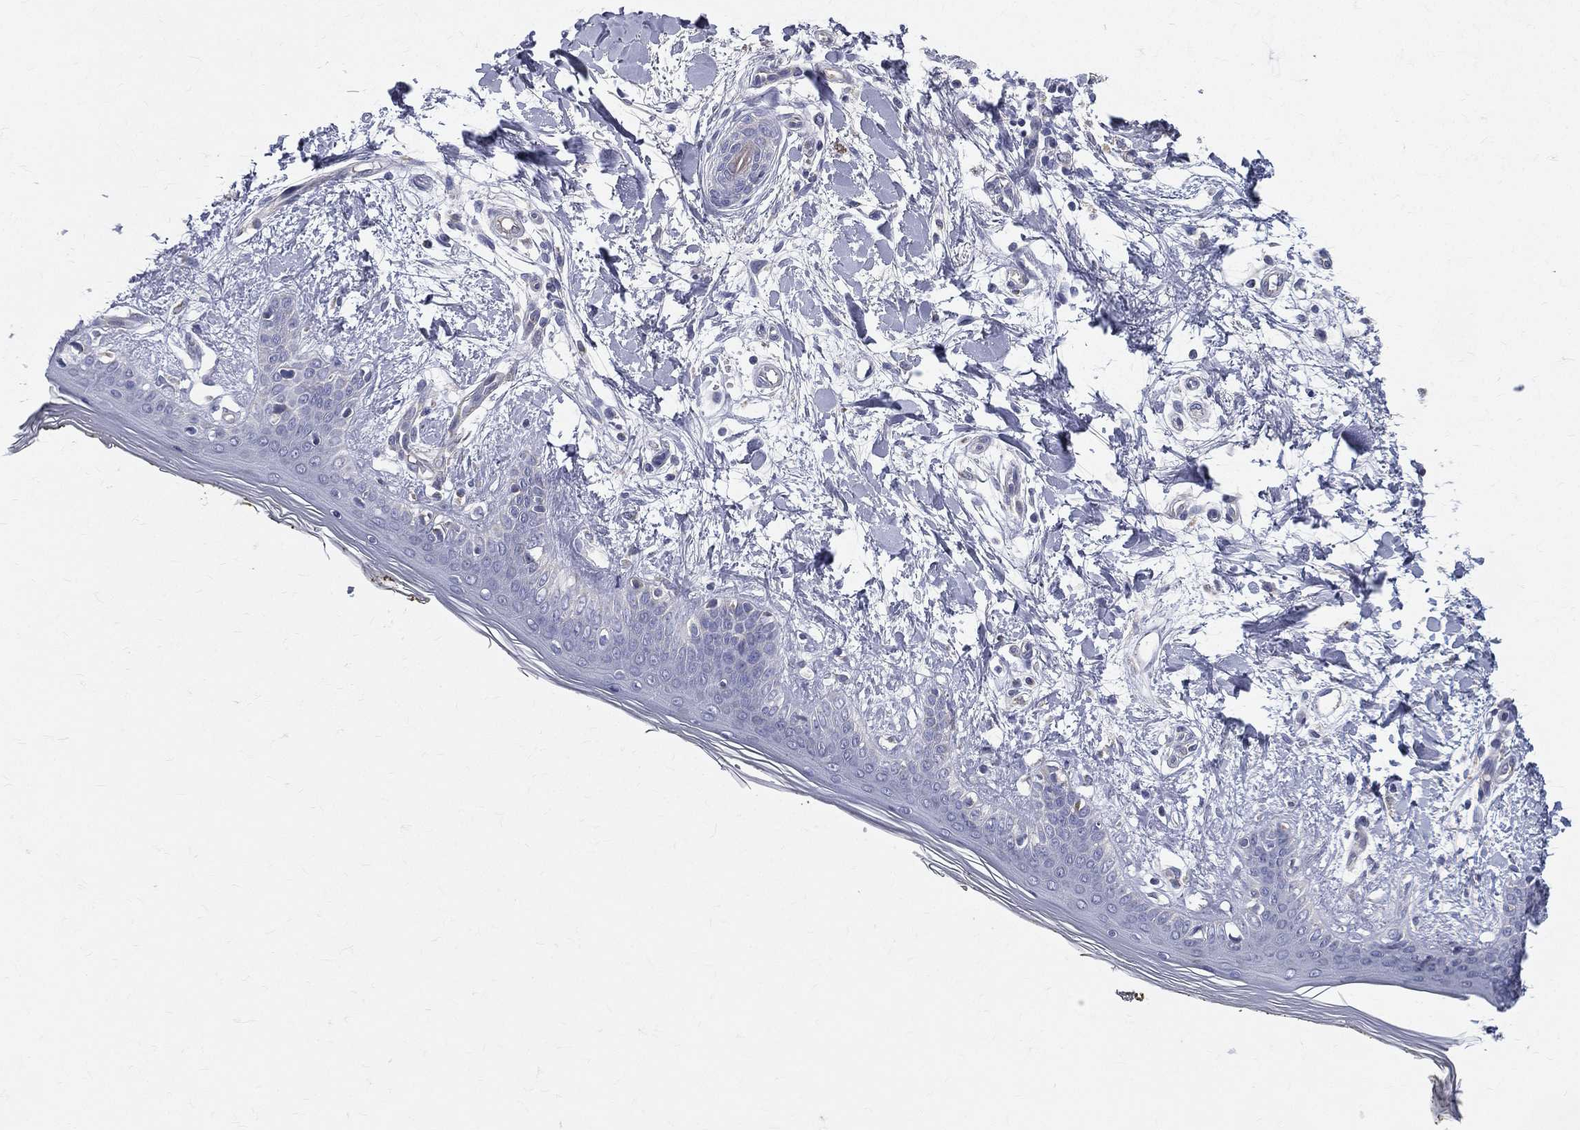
{"staining": {"intensity": "negative", "quantity": "none", "location": "none"}, "tissue": "skin", "cell_type": "Fibroblasts", "image_type": "normal", "snomed": [{"axis": "morphology", "description": "Normal tissue, NOS"}, {"axis": "morphology", "description": "Malignant melanoma, NOS"}, {"axis": "topography", "description": "Skin"}], "caption": "Fibroblasts show no significant protein positivity in normal skin. The staining is performed using DAB (3,3'-diaminobenzidine) brown chromogen with nuclei counter-stained in using hematoxylin.", "gene": "PWWP3A", "patient": {"sex": "female", "age": 34}}